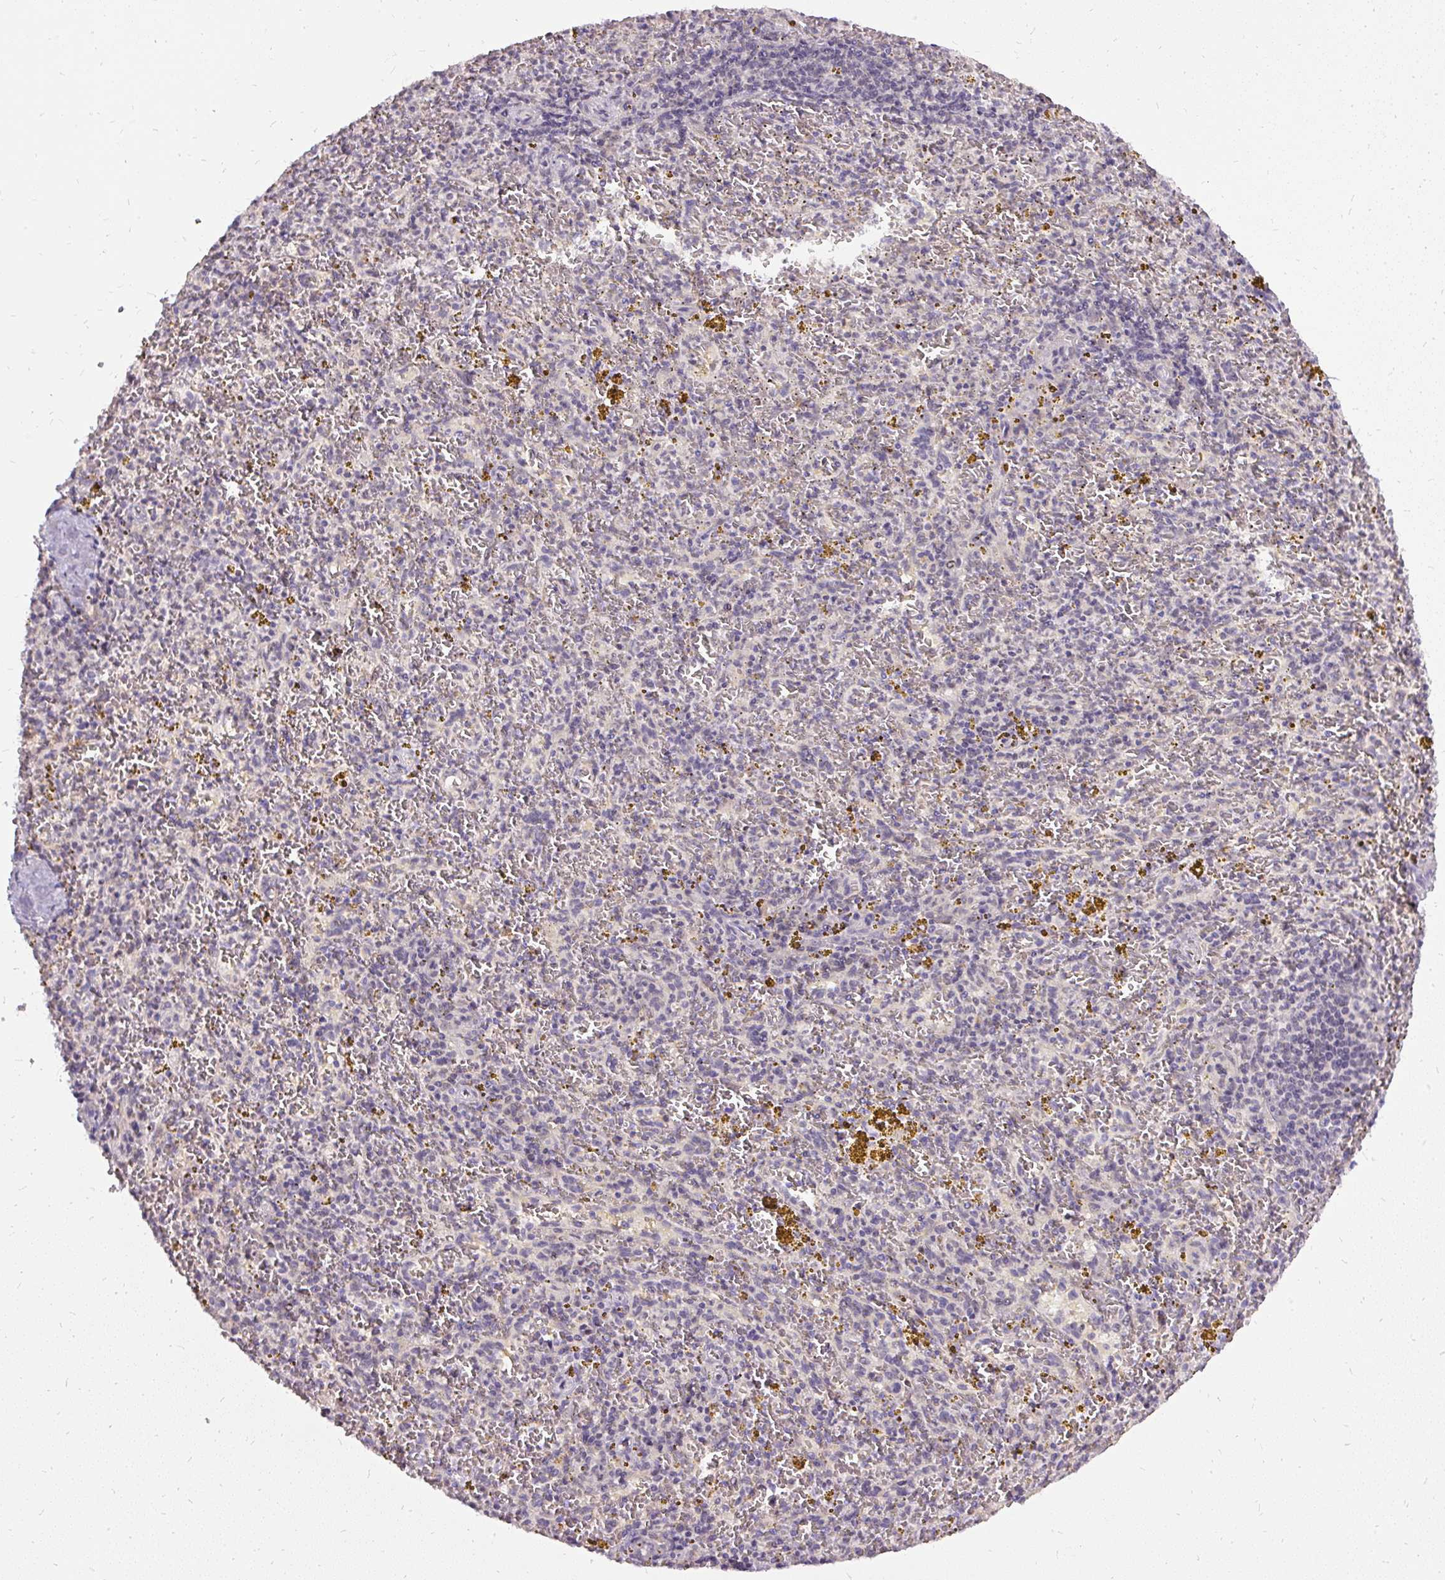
{"staining": {"intensity": "negative", "quantity": "none", "location": "none"}, "tissue": "spleen", "cell_type": "Cells in red pulp", "image_type": "normal", "snomed": [{"axis": "morphology", "description": "Normal tissue, NOS"}, {"axis": "topography", "description": "Spleen"}], "caption": "Immunohistochemistry (IHC) photomicrograph of benign spleen stained for a protein (brown), which exhibits no expression in cells in red pulp.", "gene": "FAM117B", "patient": {"sex": "male", "age": 57}}